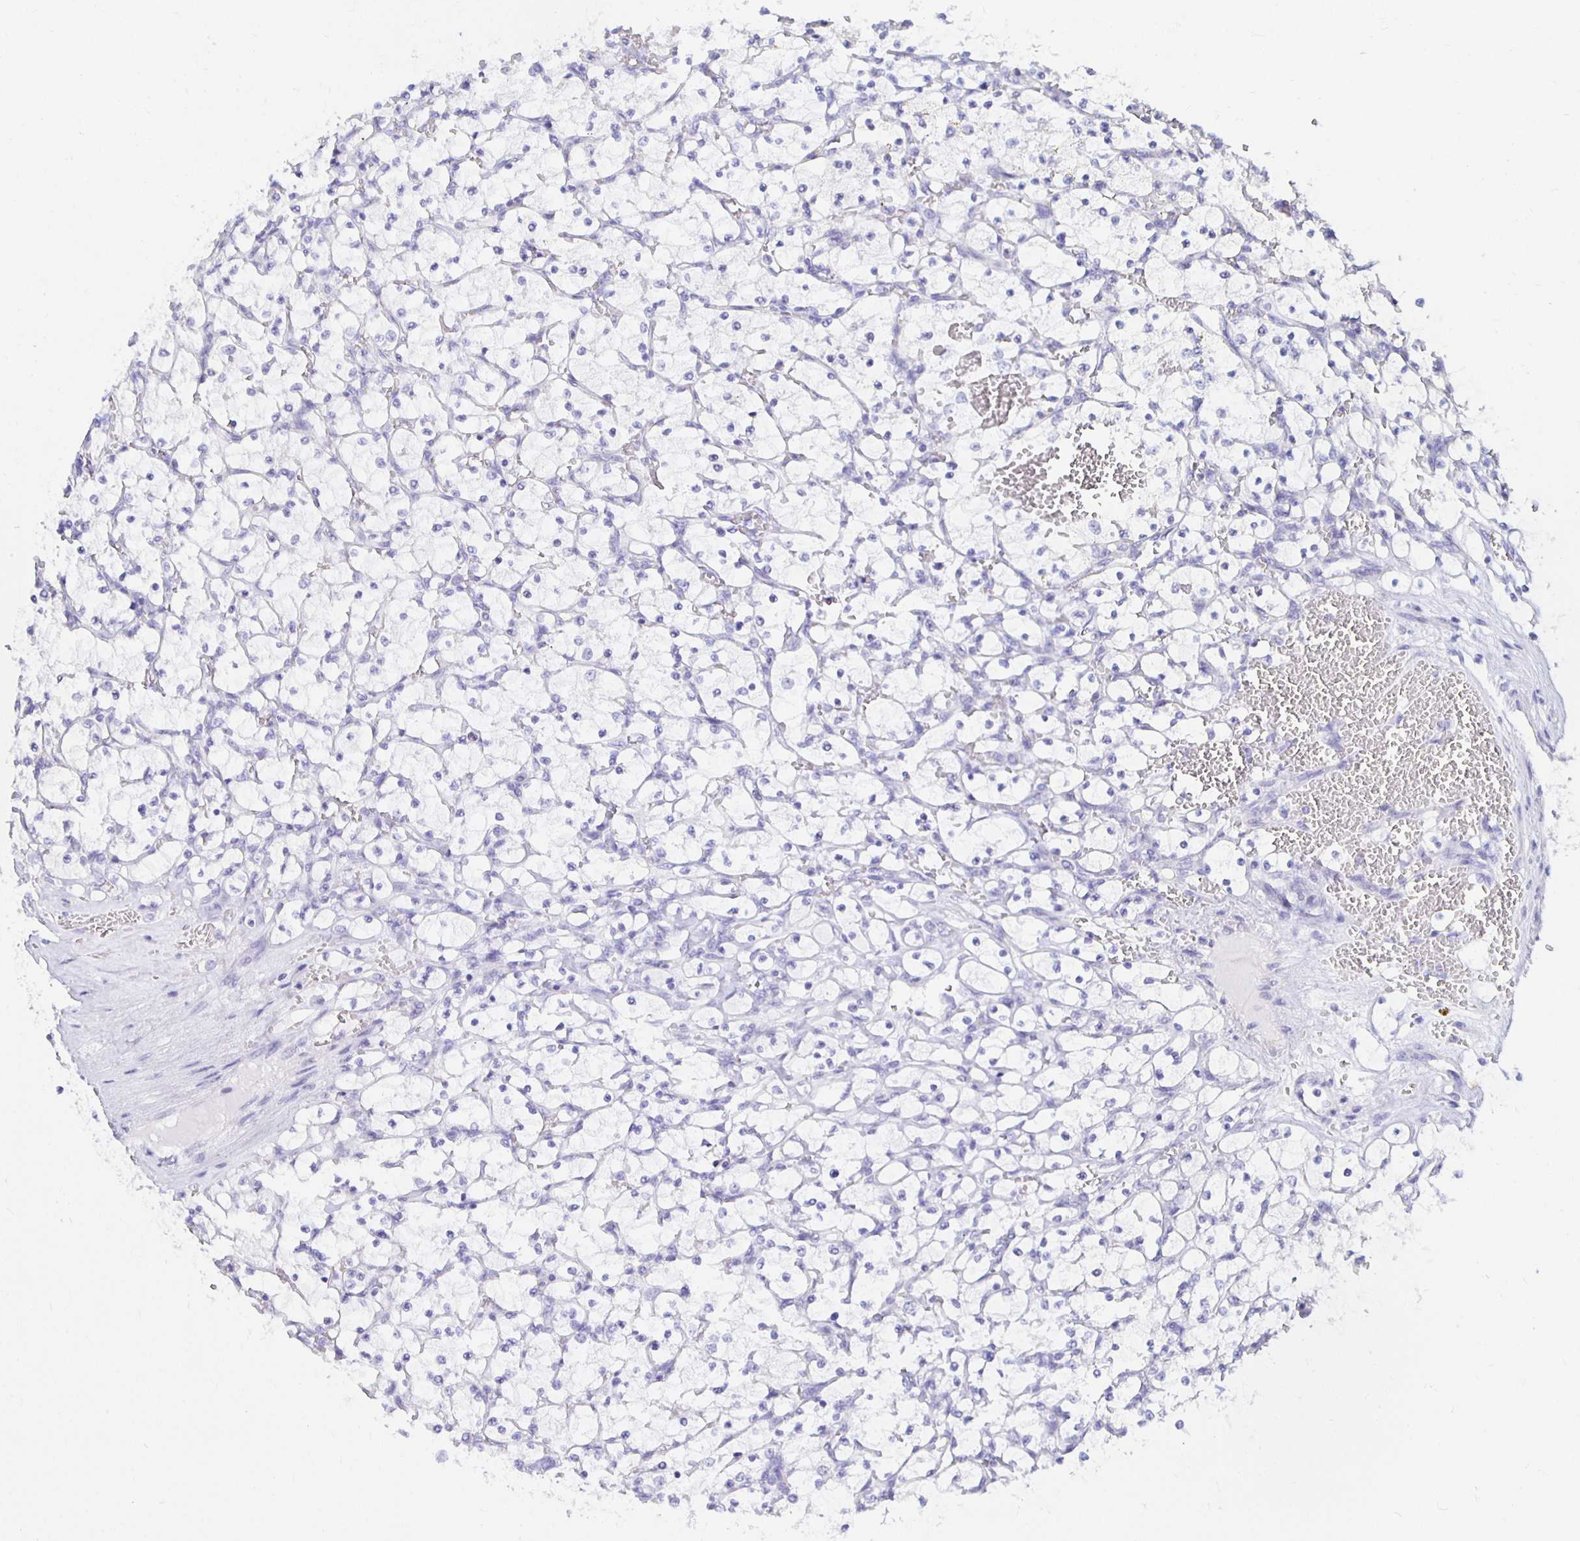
{"staining": {"intensity": "negative", "quantity": "none", "location": "none"}, "tissue": "renal cancer", "cell_type": "Tumor cells", "image_type": "cancer", "snomed": [{"axis": "morphology", "description": "Adenocarcinoma, NOS"}, {"axis": "topography", "description": "Kidney"}], "caption": "There is no significant staining in tumor cells of renal cancer (adenocarcinoma).", "gene": "UMOD", "patient": {"sex": "female", "age": 69}}